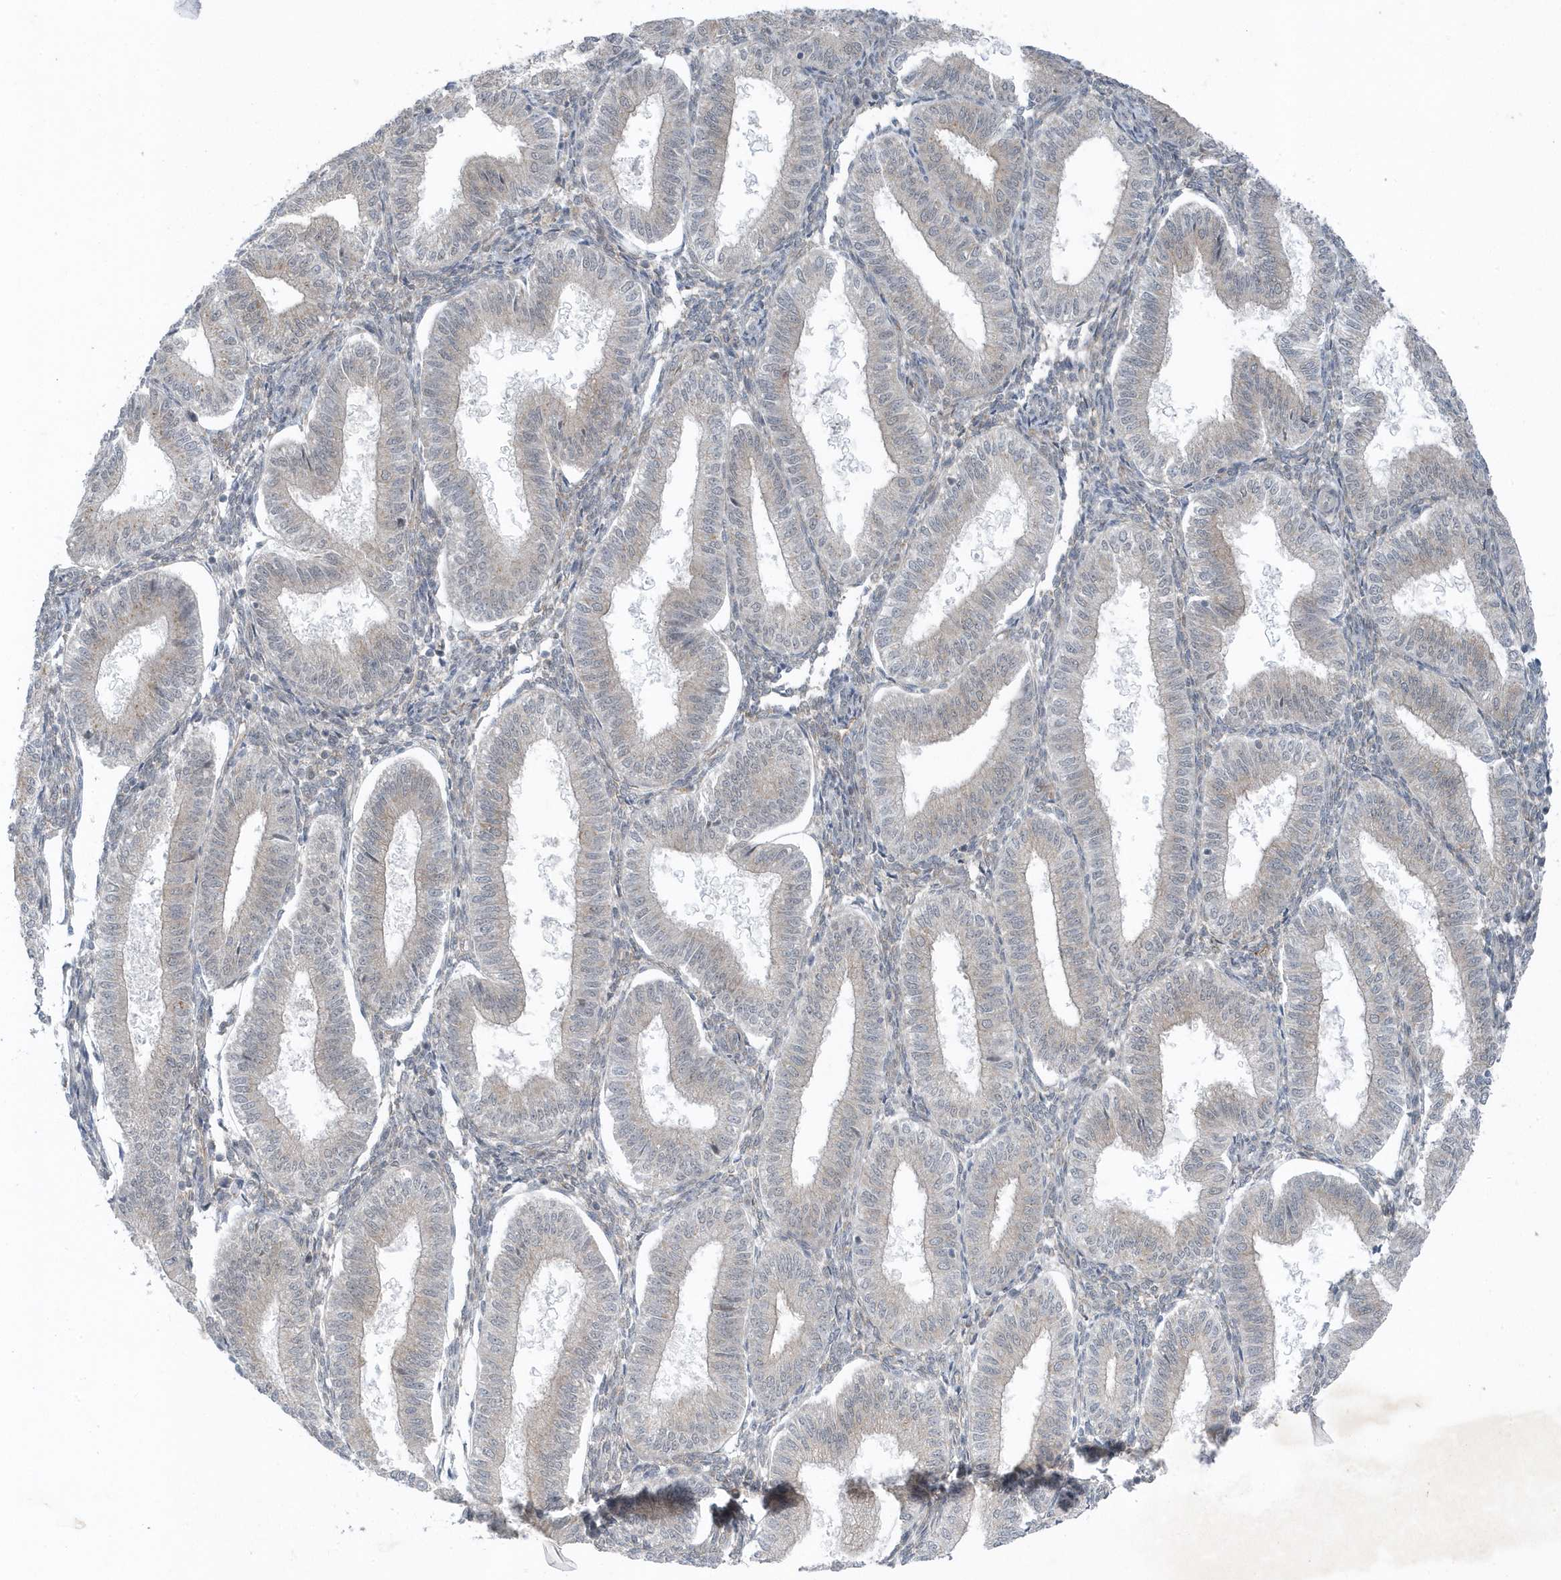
{"staining": {"intensity": "negative", "quantity": "none", "location": "none"}, "tissue": "endometrium", "cell_type": "Cells in endometrial stroma", "image_type": "normal", "snomed": [{"axis": "morphology", "description": "Normal tissue, NOS"}, {"axis": "topography", "description": "Endometrium"}], "caption": "Immunohistochemistry image of unremarkable endometrium: human endometrium stained with DAB displays no significant protein staining in cells in endometrial stroma. The staining was performed using DAB (3,3'-diaminobenzidine) to visualize the protein expression in brown, while the nuclei were stained in blue with hematoxylin (Magnification: 20x).", "gene": "PARD3B", "patient": {"sex": "female", "age": 39}}